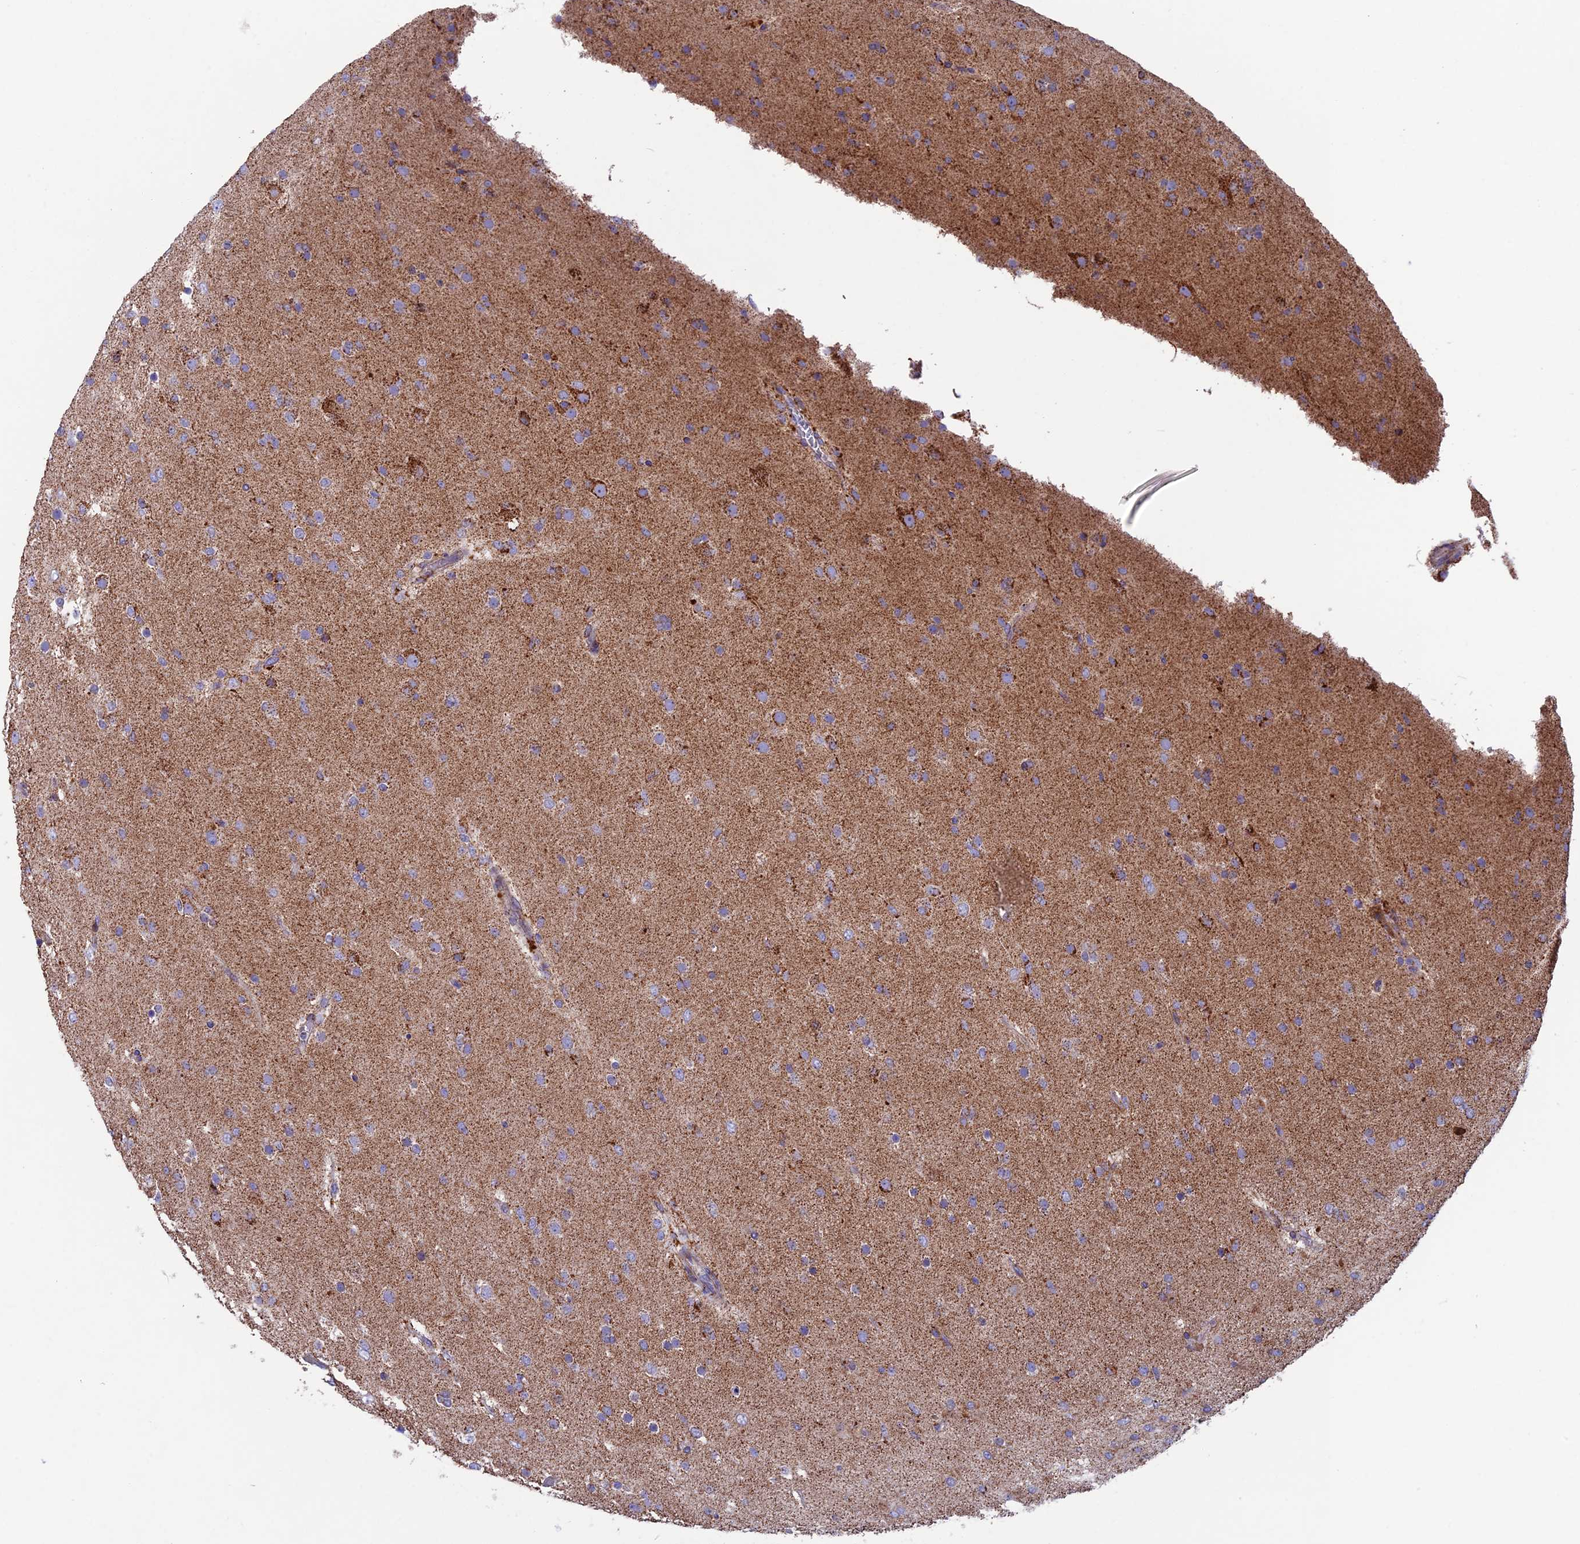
{"staining": {"intensity": "moderate", "quantity": "<25%", "location": "cytoplasmic/membranous"}, "tissue": "glioma", "cell_type": "Tumor cells", "image_type": "cancer", "snomed": [{"axis": "morphology", "description": "Glioma, malignant, Low grade"}, {"axis": "topography", "description": "Brain"}], "caption": "Low-grade glioma (malignant) was stained to show a protein in brown. There is low levels of moderate cytoplasmic/membranous staining in approximately <25% of tumor cells.", "gene": "CS", "patient": {"sex": "male", "age": 65}}